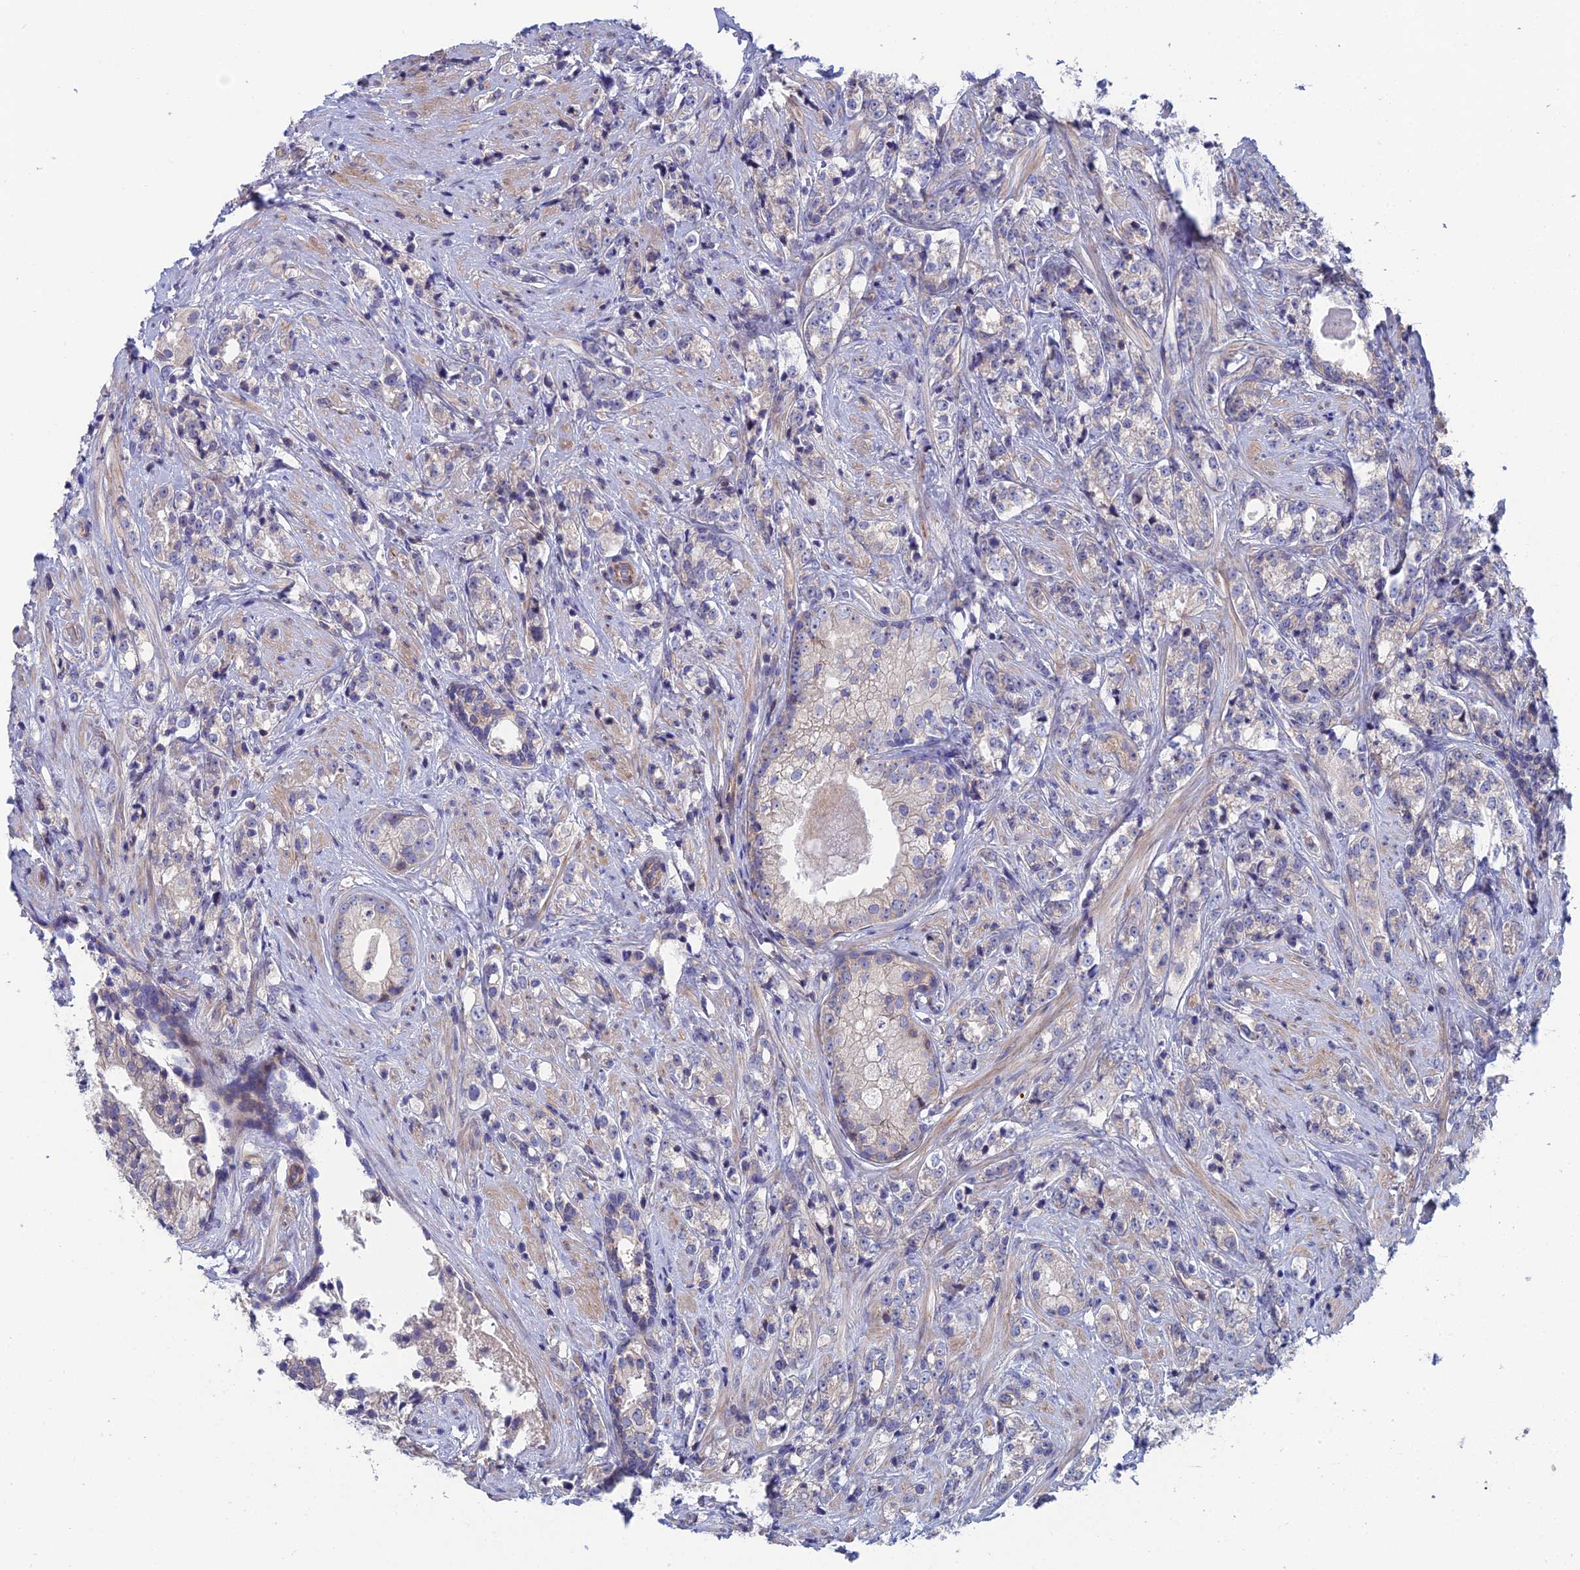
{"staining": {"intensity": "negative", "quantity": "none", "location": "none"}, "tissue": "prostate cancer", "cell_type": "Tumor cells", "image_type": "cancer", "snomed": [{"axis": "morphology", "description": "Adenocarcinoma, High grade"}, {"axis": "topography", "description": "Prostate"}], "caption": "Protein analysis of high-grade adenocarcinoma (prostate) displays no significant expression in tumor cells.", "gene": "USP37", "patient": {"sex": "male", "age": 69}}